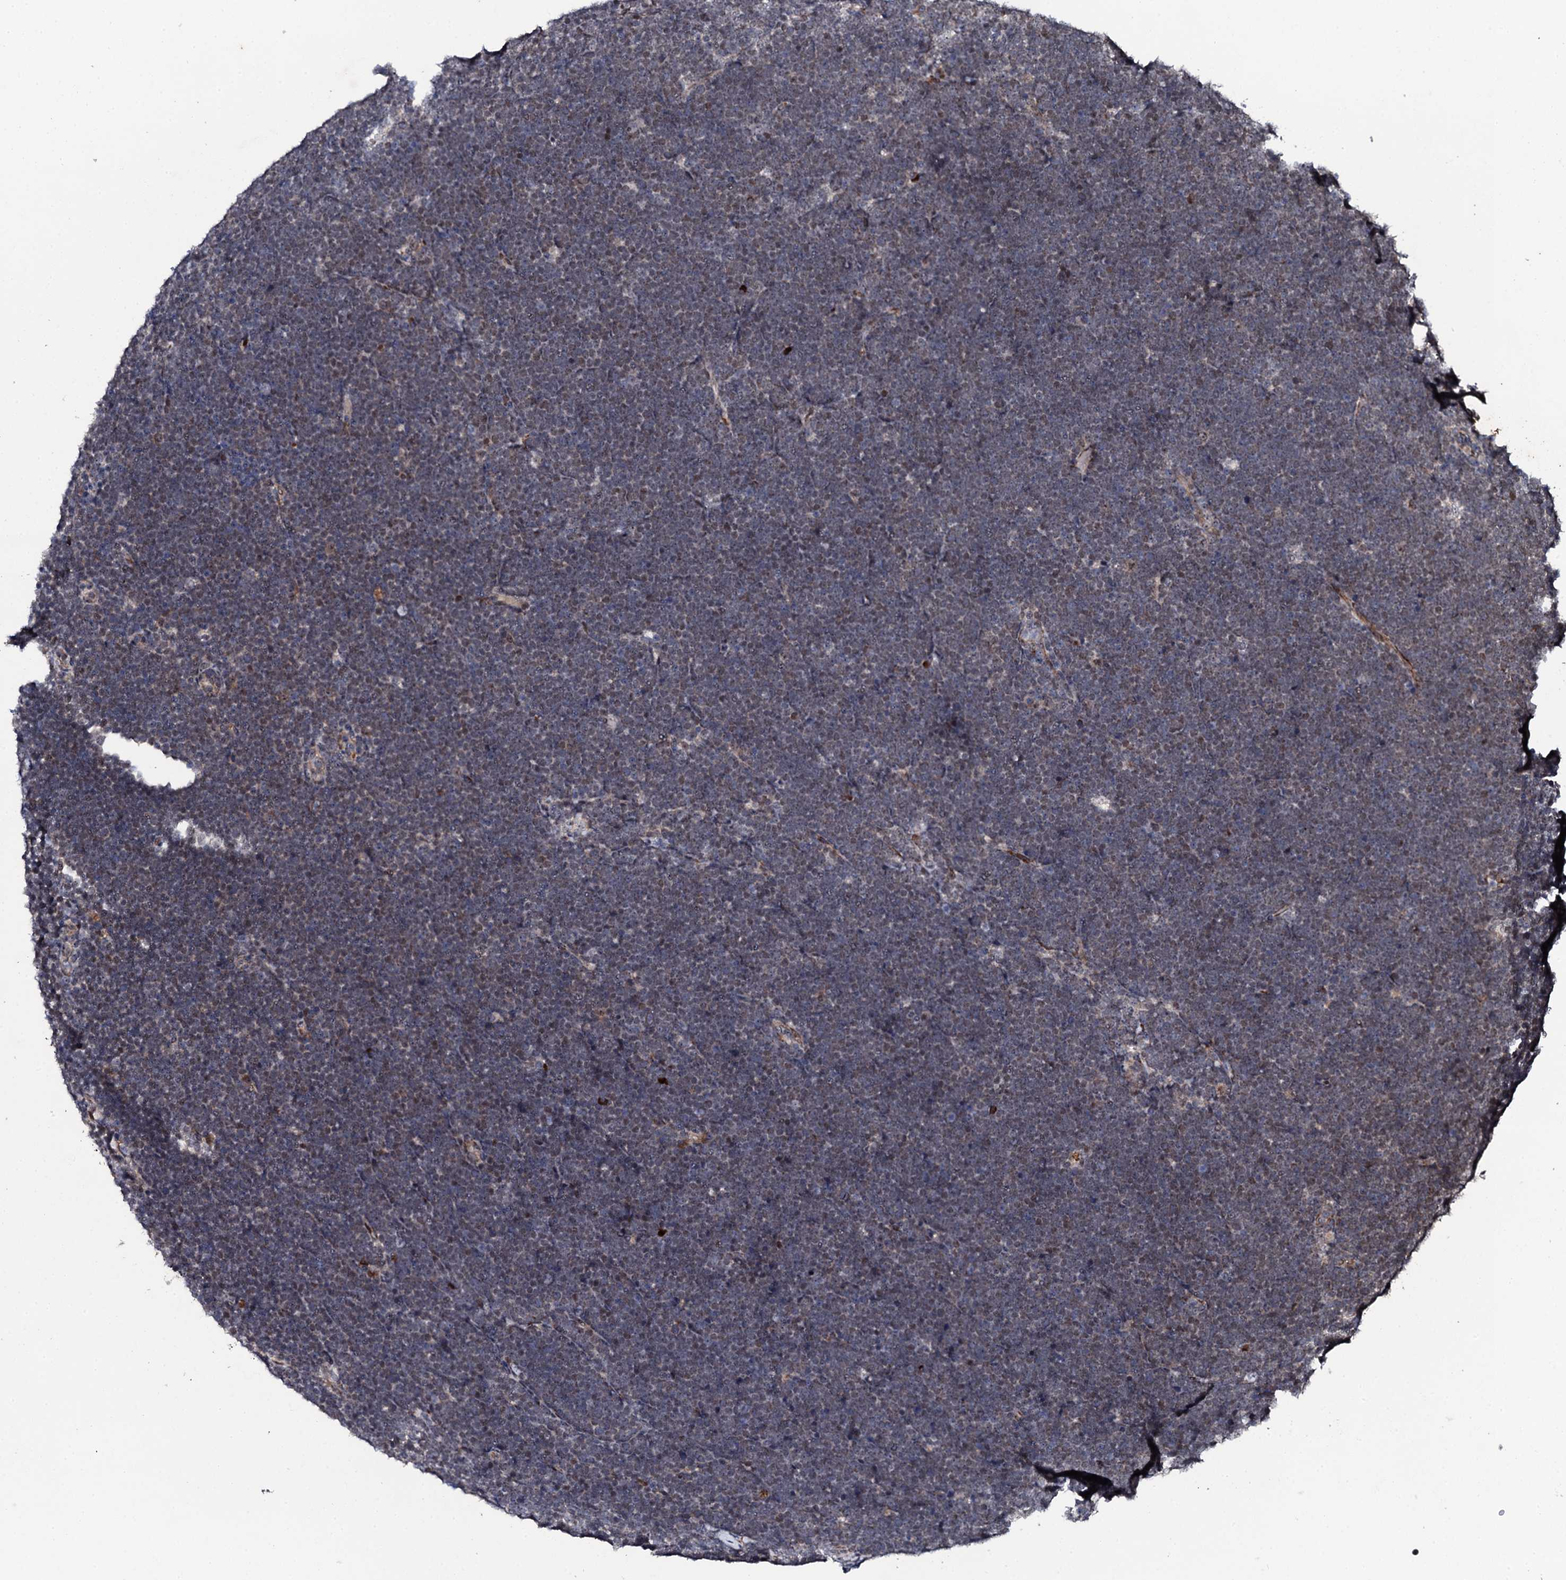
{"staining": {"intensity": "weak", "quantity": "25%-75%", "location": "nuclear"}, "tissue": "lymphoma", "cell_type": "Tumor cells", "image_type": "cancer", "snomed": [{"axis": "morphology", "description": "Malignant lymphoma, non-Hodgkin's type, High grade"}, {"axis": "topography", "description": "Lymph node"}], "caption": "DAB immunohistochemical staining of malignant lymphoma, non-Hodgkin's type (high-grade) shows weak nuclear protein staining in about 25%-75% of tumor cells.", "gene": "FAM111A", "patient": {"sex": "male", "age": 13}}